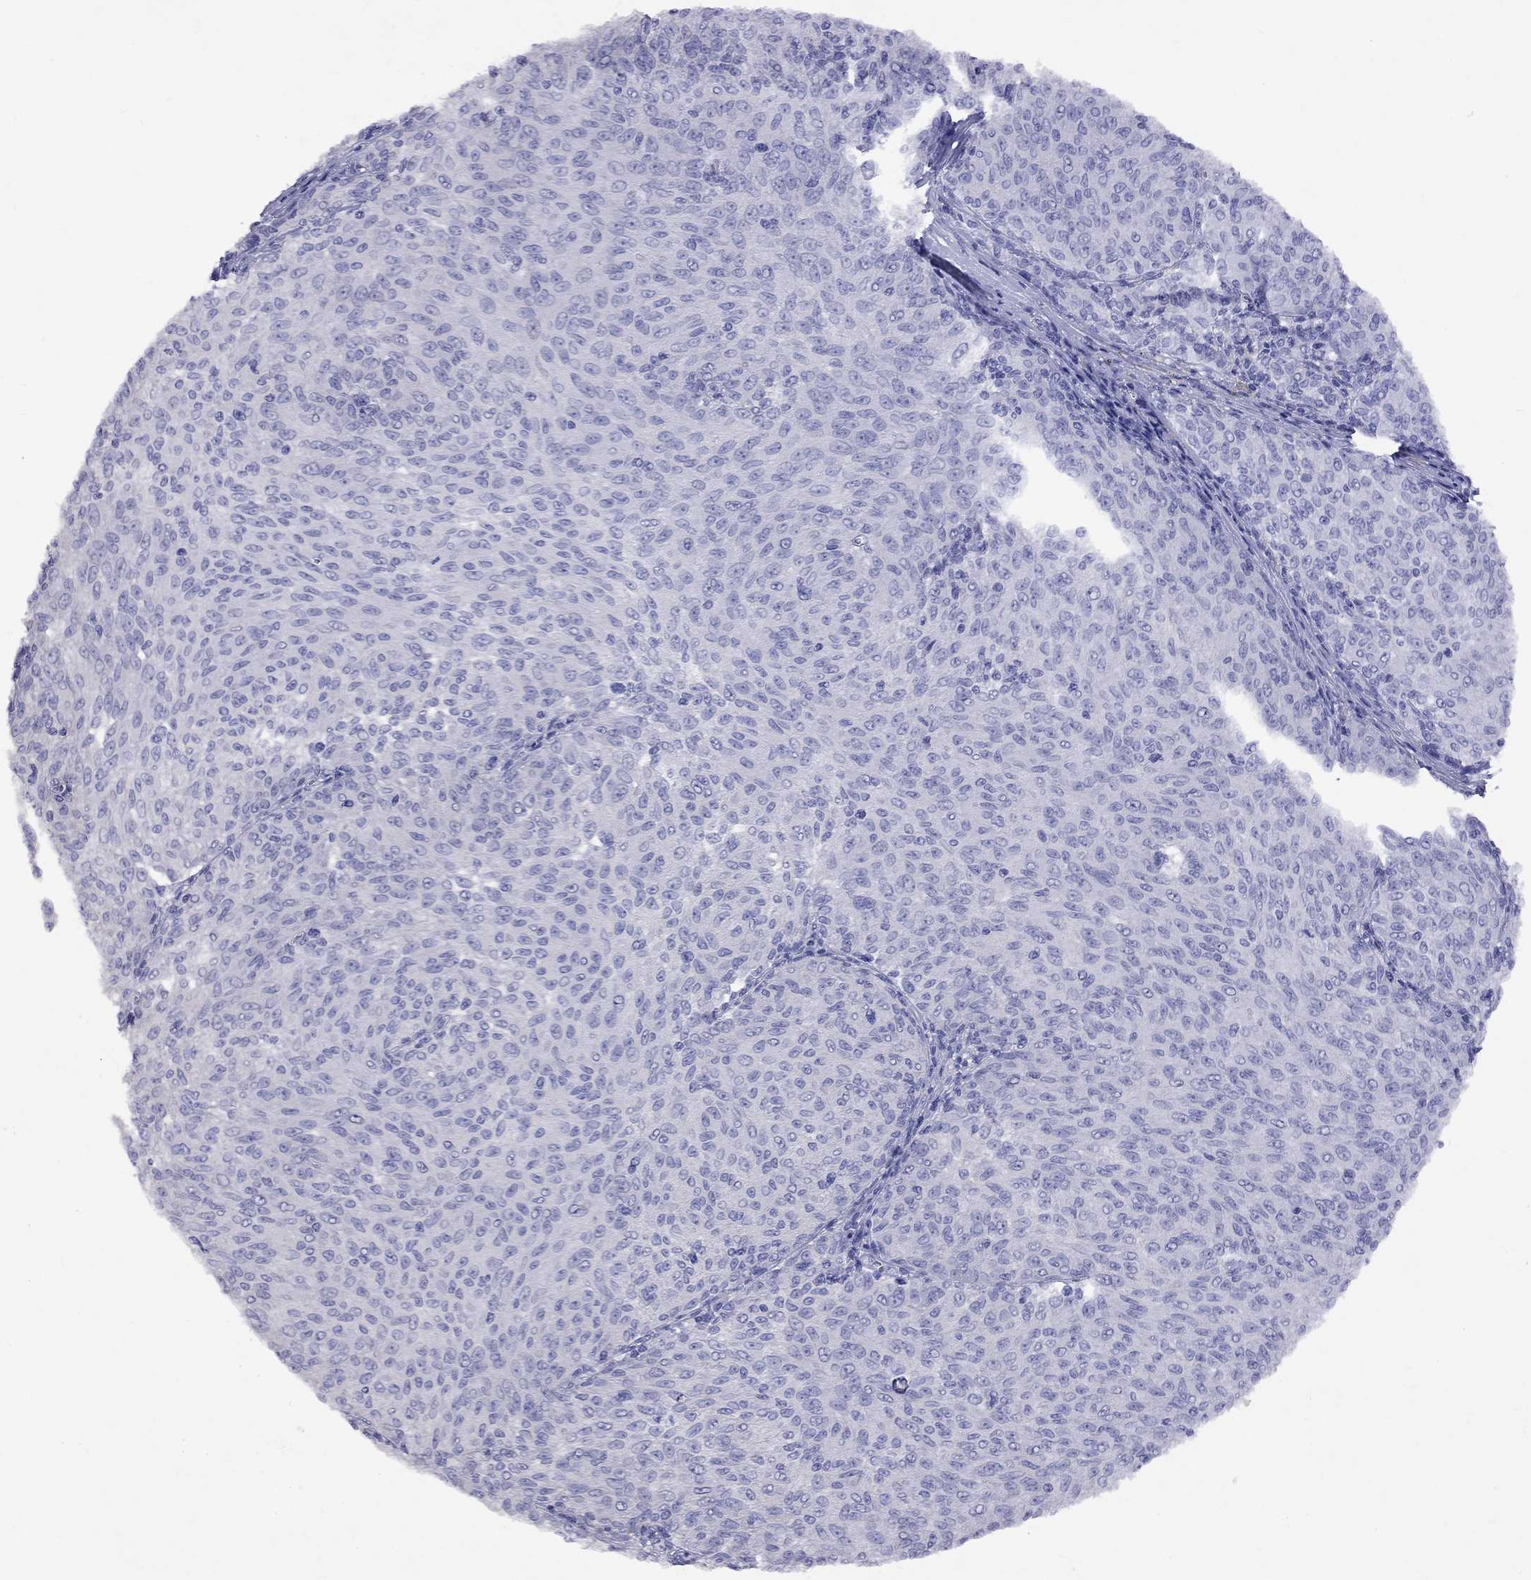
{"staining": {"intensity": "negative", "quantity": "none", "location": "none"}, "tissue": "melanoma", "cell_type": "Tumor cells", "image_type": "cancer", "snomed": [{"axis": "morphology", "description": "Malignant melanoma, NOS"}, {"axis": "topography", "description": "Skin"}], "caption": "Tumor cells are negative for brown protein staining in malignant melanoma.", "gene": "GNAT3", "patient": {"sex": "female", "age": 72}}